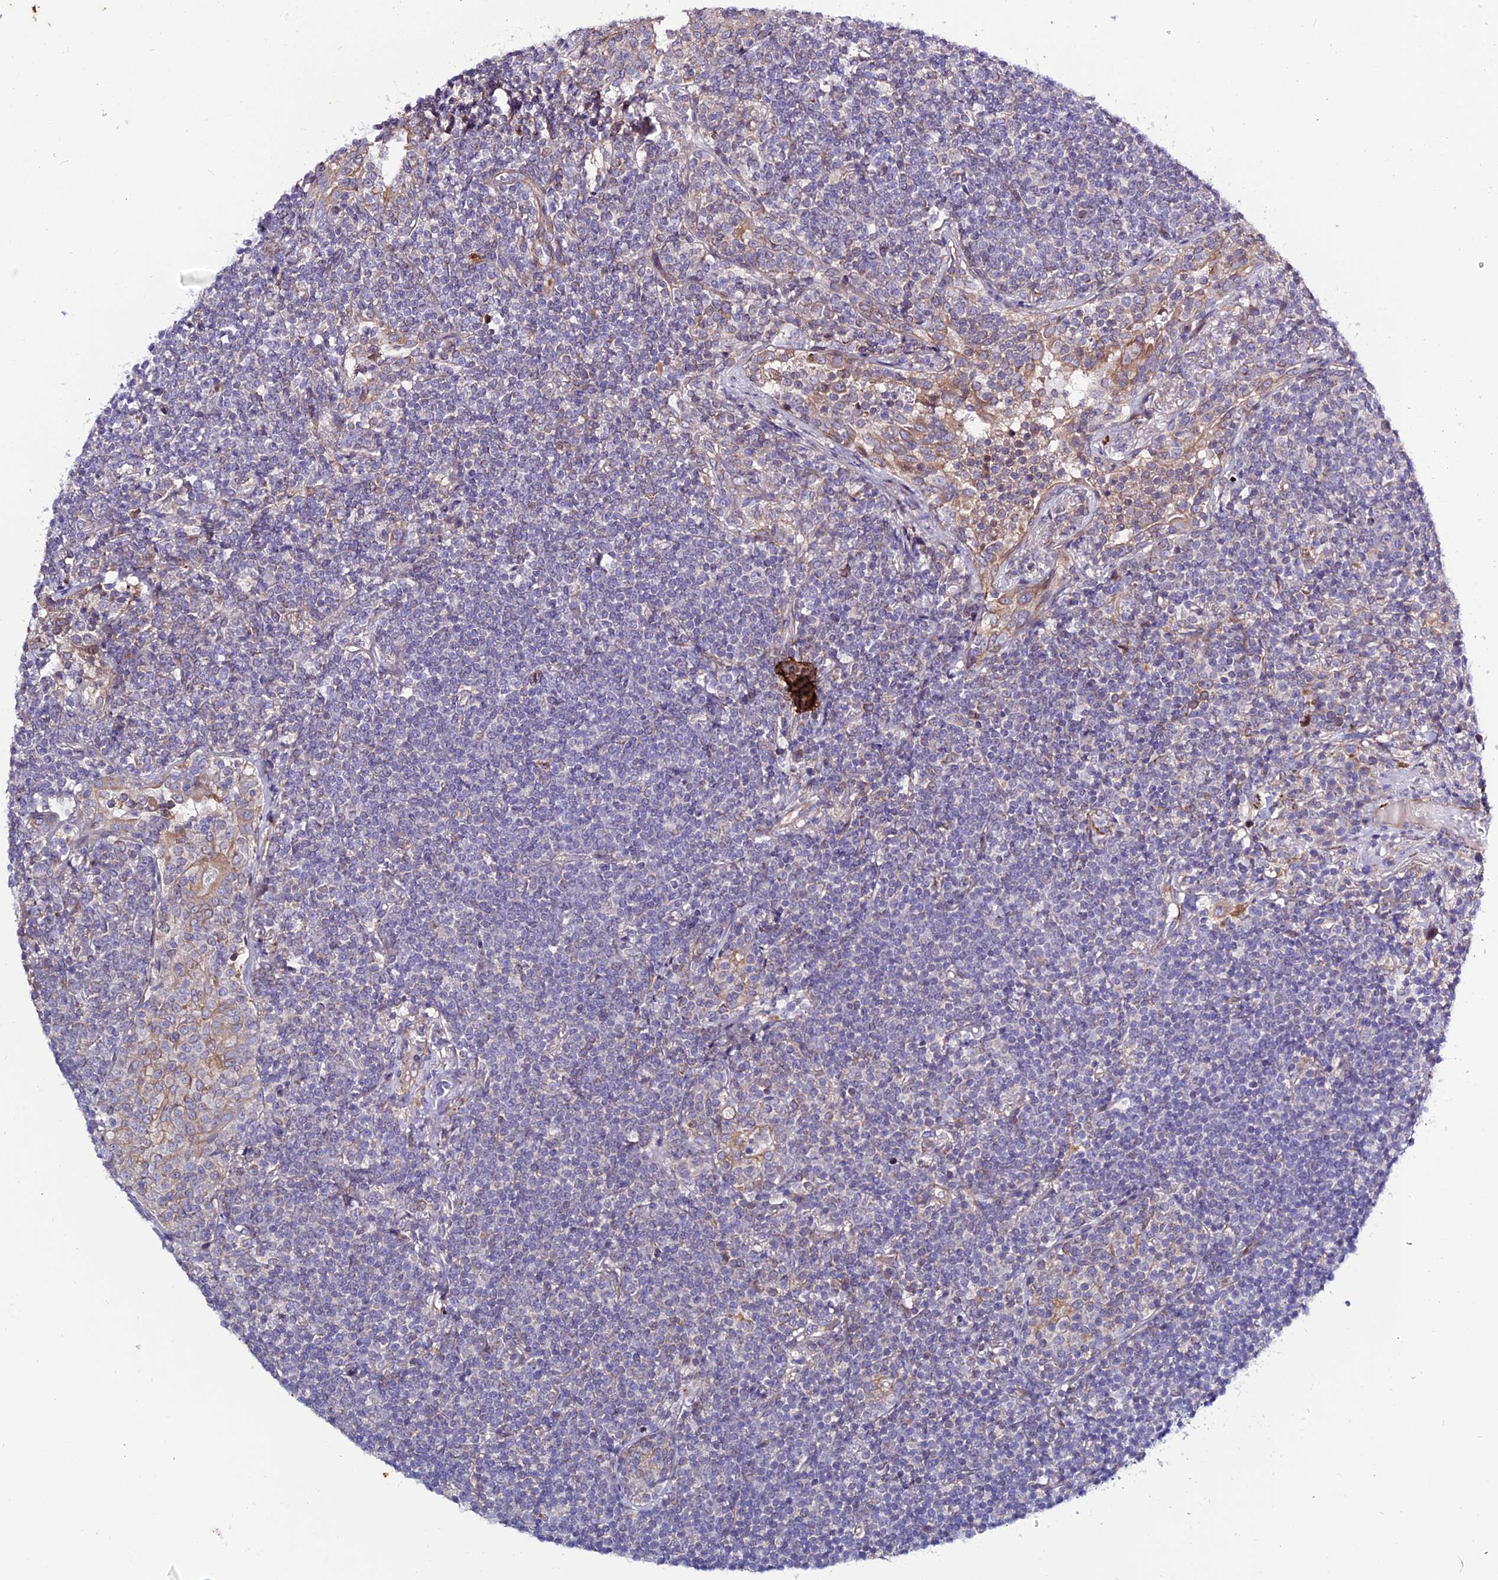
{"staining": {"intensity": "negative", "quantity": "none", "location": "none"}, "tissue": "lymphoma", "cell_type": "Tumor cells", "image_type": "cancer", "snomed": [{"axis": "morphology", "description": "Malignant lymphoma, non-Hodgkin's type, Low grade"}, {"axis": "topography", "description": "Lung"}], "caption": "This is a micrograph of IHC staining of lymphoma, which shows no expression in tumor cells. (Brightfield microscopy of DAB (3,3'-diaminobenzidine) IHC at high magnification).", "gene": "ARL6IP1", "patient": {"sex": "female", "age": 71}}